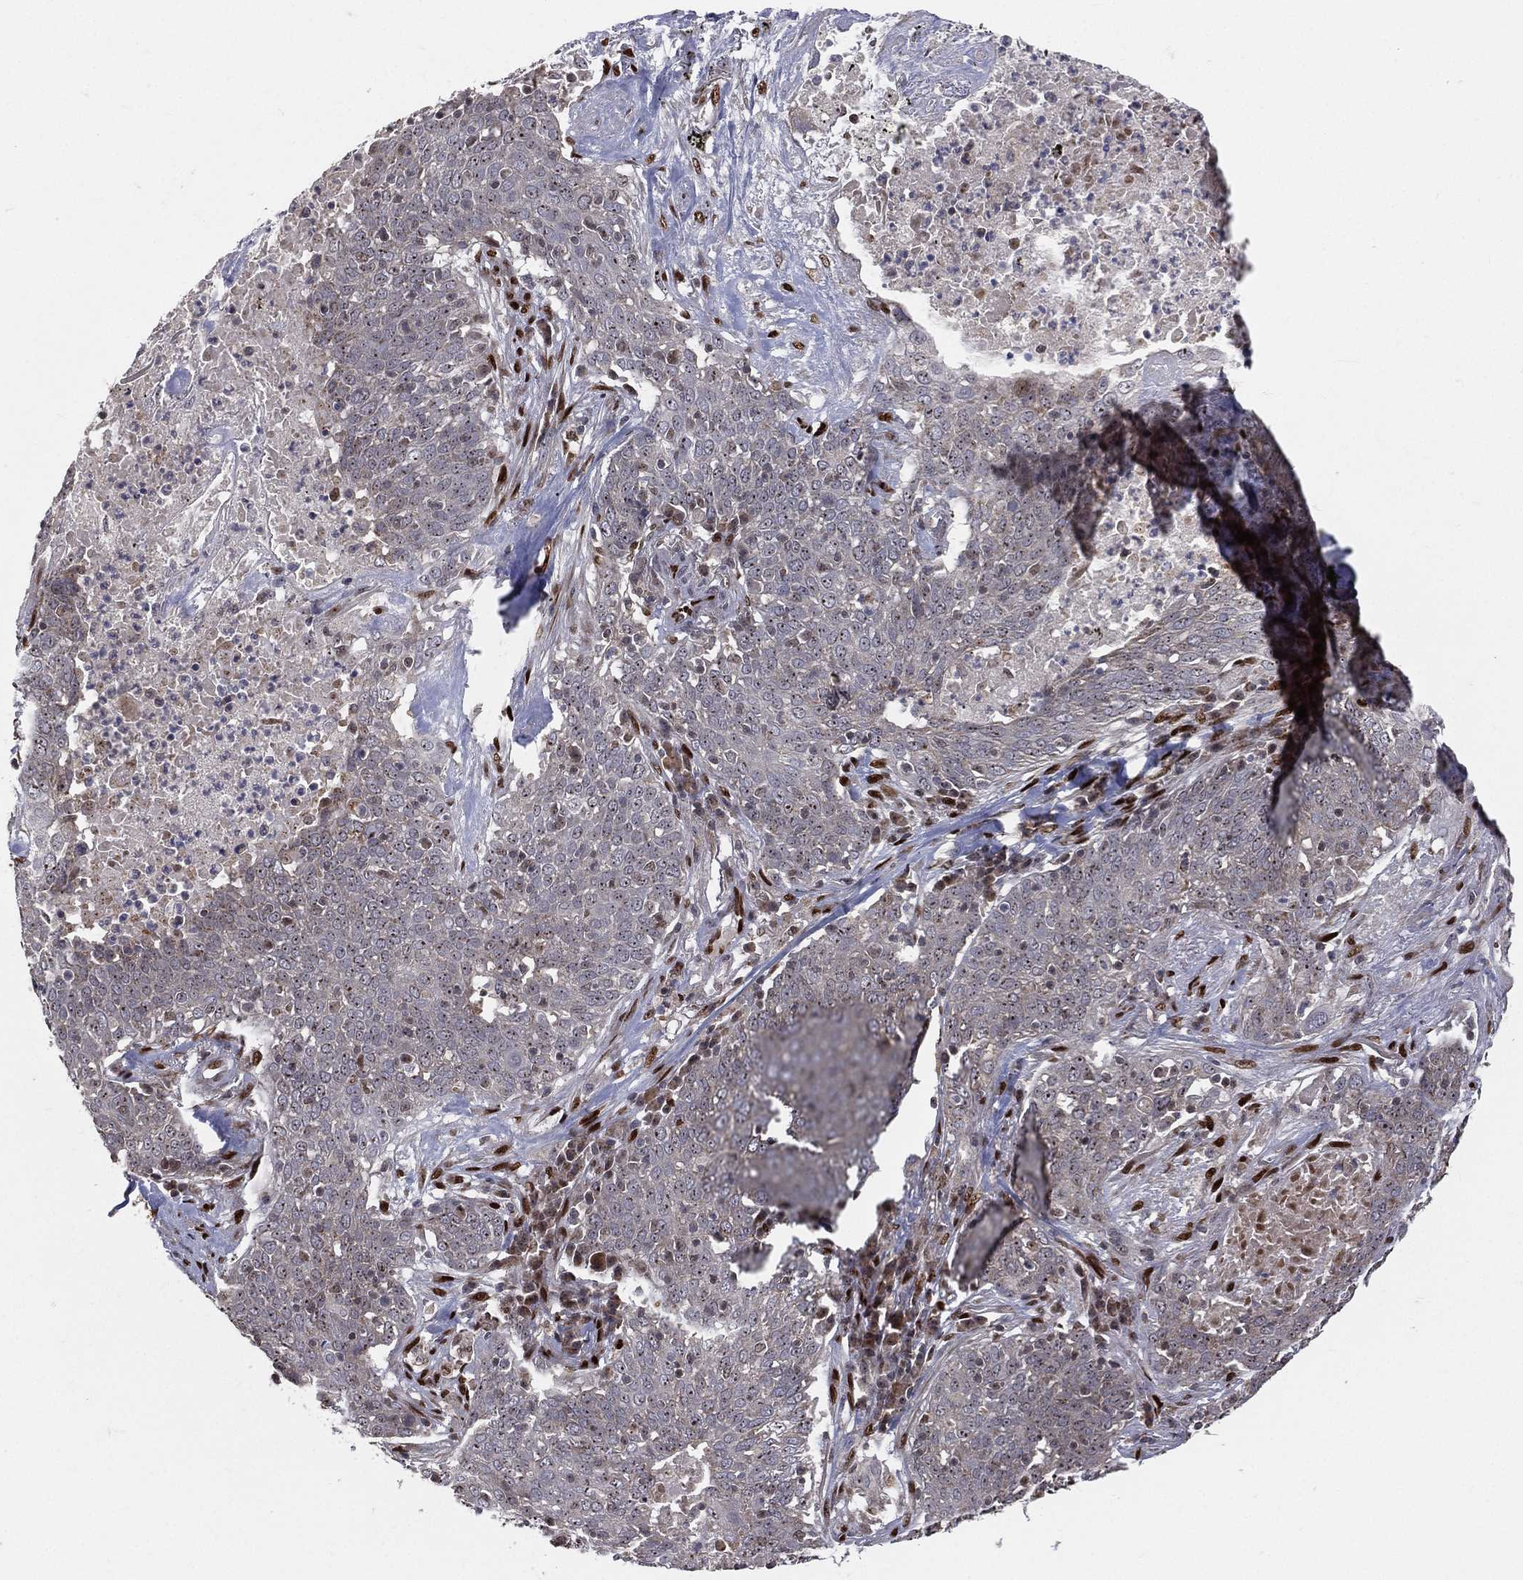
{"staining": {"intensity": "negative", "quantity": "none", "location": "none"}, "tissue": "lung cancer", "cell_type": "Tumor cells", "image_type": "cancer", "snomed": [{"axis": "morphology", "description": "Squamous cell carcinoma, NOS"}, {"axis": "topography", "description": "Lung"}], "caption": "A high-resolution histopathology image shows immunohistochemistry staining of squamous cell carcinoma (lung), which displays no significant positivity in tumor cells.", "gene": "ZEB1", "patient": {"sex": "male", "age": 82}}